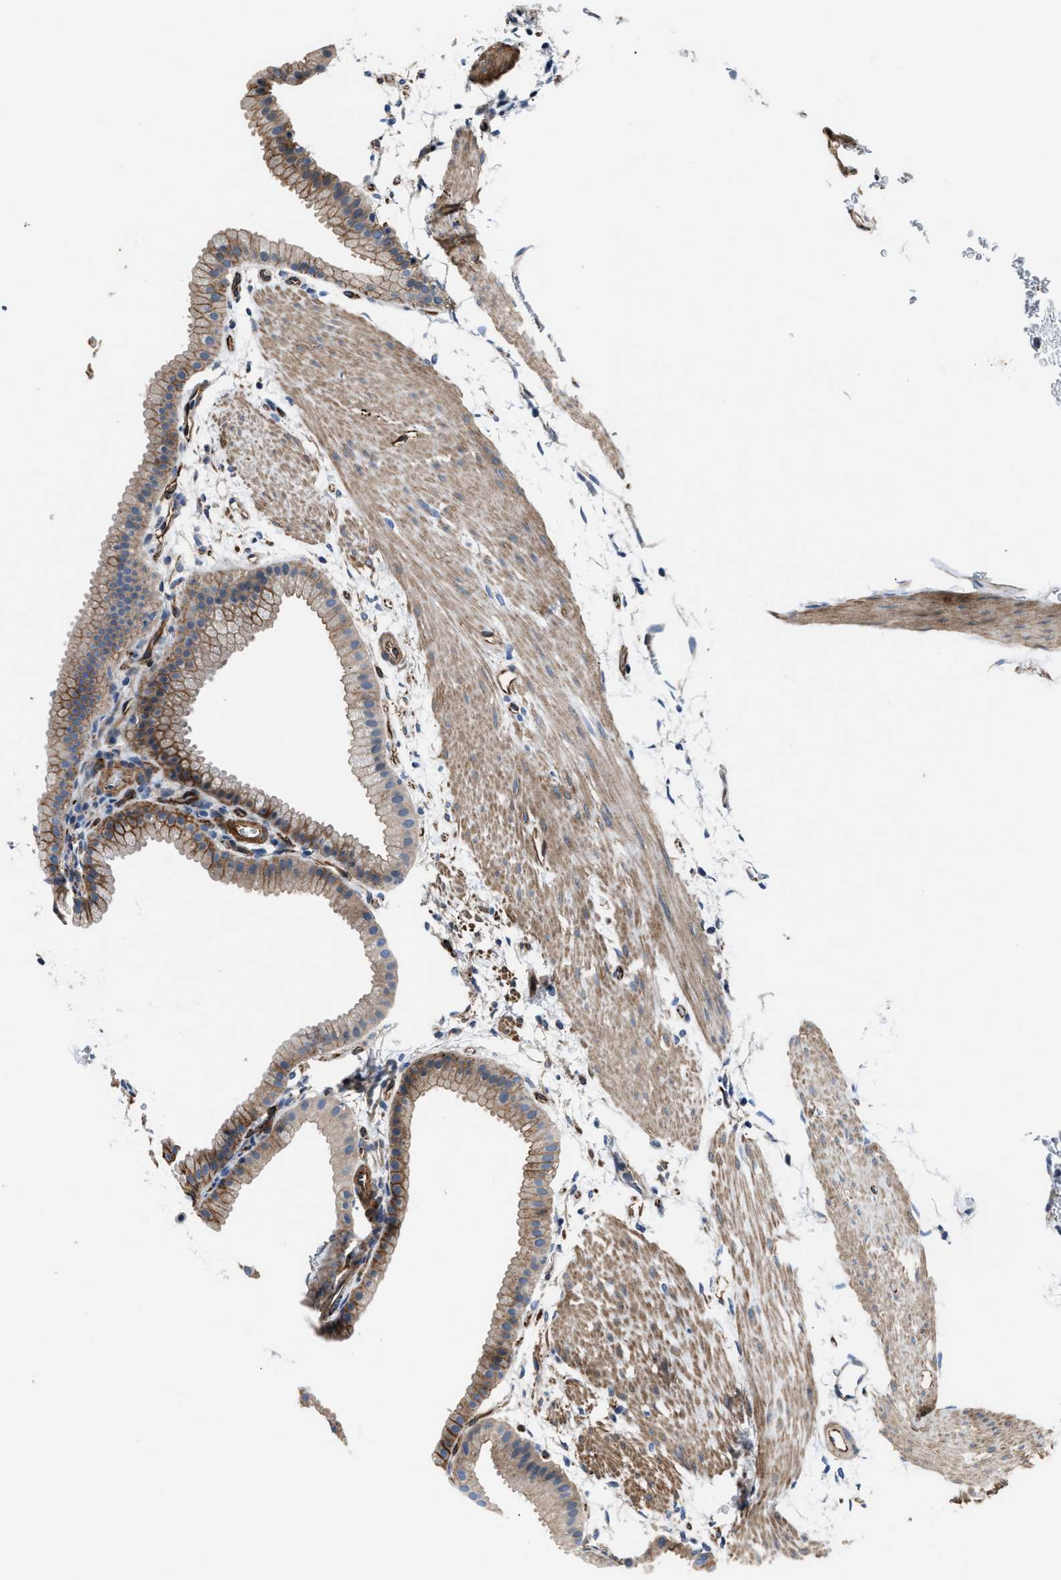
{"staining": {"intensity": "moderate", "quantity": ">75%", "location": "cytoplasmic/membranous"}, "tissue": "gallbladder", "cell_type": "Glandular cells", "image_type": "normal", "snomed": [{"axis": "morphology", "description": "Normal tissue, NOS"}, {"axis": "topography", "description": "Gallbladder"}], "caption": "Benign gallbladder shows moderate cytoplasmic/membranous expression in approximately >75% of glandular cells.", "gene": "MPDZ", "patient": {"sex": "female", "age": 64}}